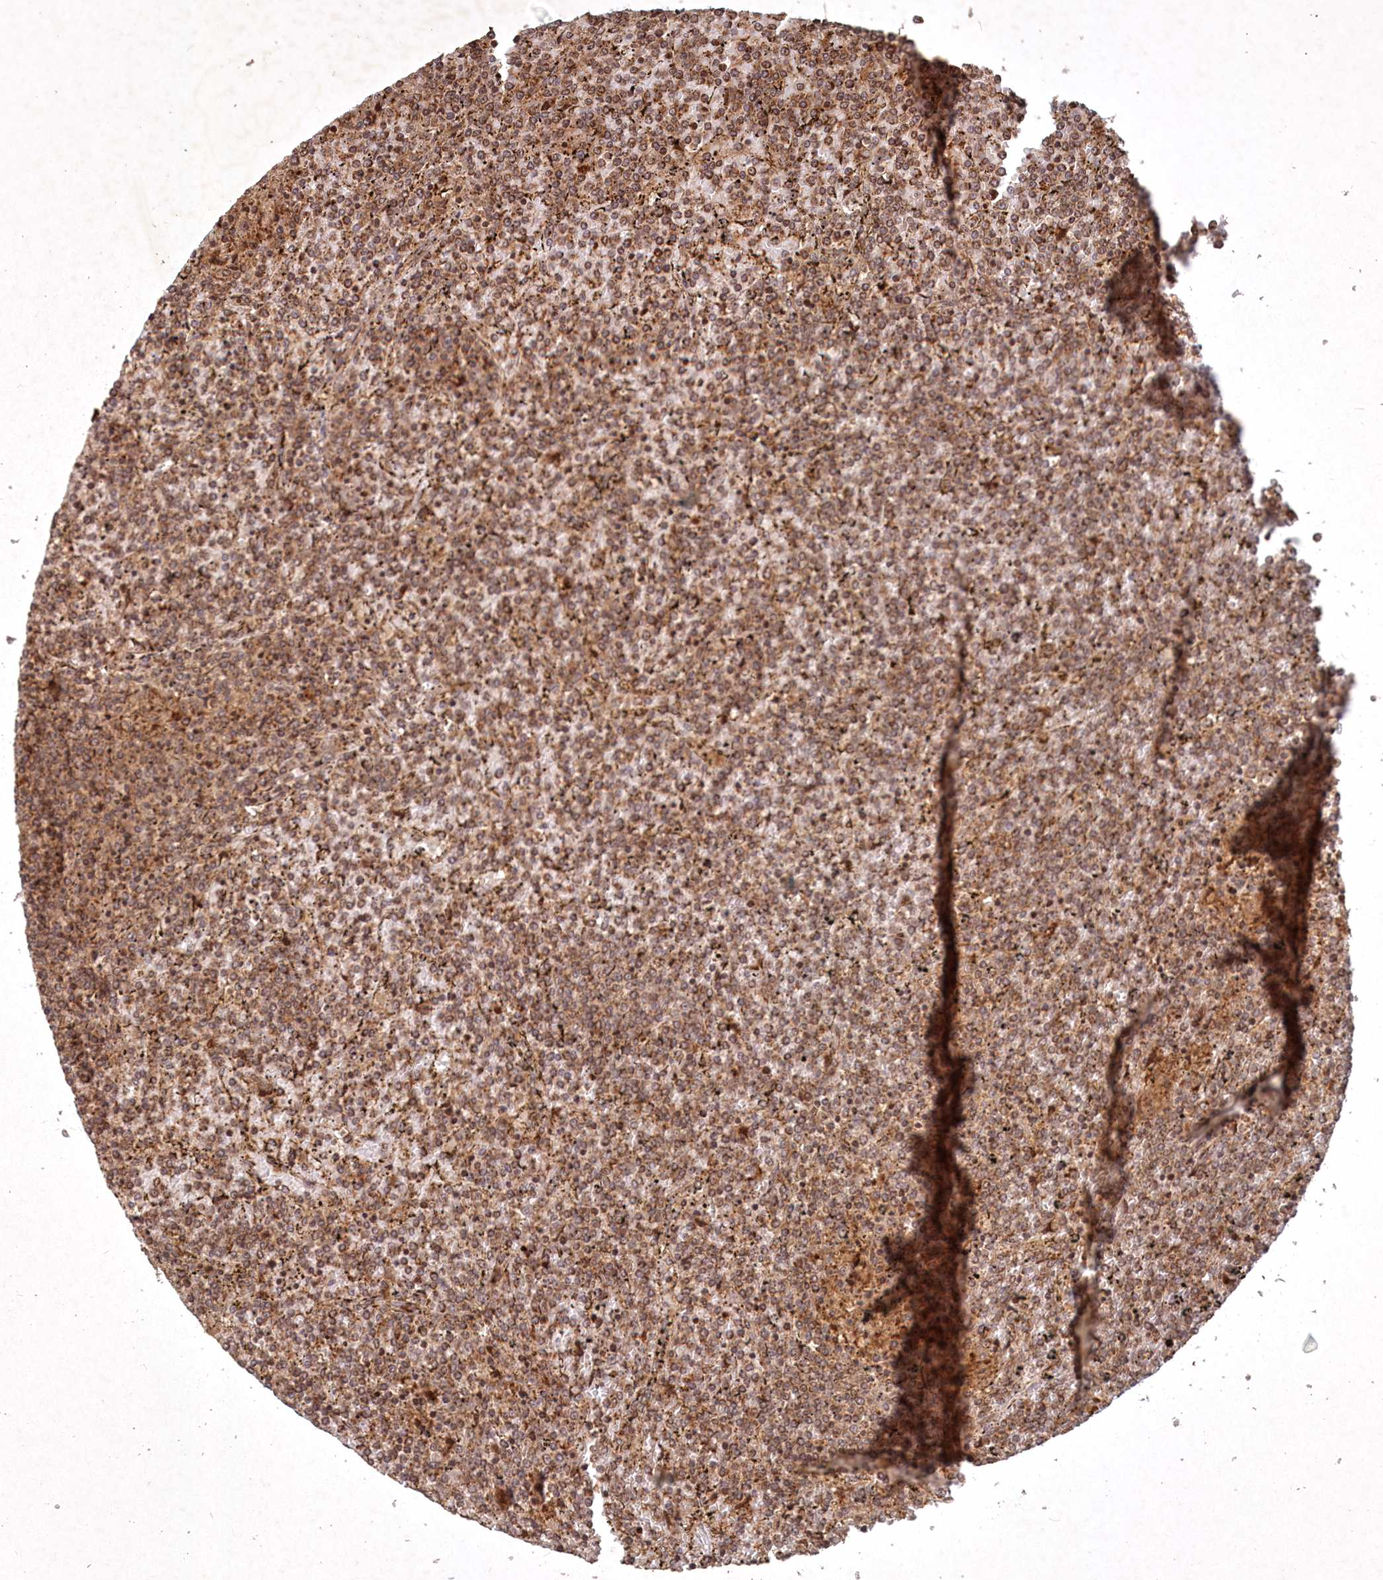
{"staining": {"intensity": "moderate", "quantity": ">75%", "location": "cytoplasmic/membranous"}, "tissue": "lymphoma", "cell_type": "Tumor cells", "image_type": "cancer", "snomed": [{"axis": "morphology", "description": "Malignant lymphoma, non-Hodgkin's type, Low grade"}, {"axis": "topography", "description": "Spleen"}], "caption": "Immunohistochemistry (IHC) of human malignant lymphoma, non-Hodgkin's type (low-grade) reveals medium levels of moderate cytoplasmic/membranous positivity in about >75% of tumor cells.", "gene": "UNC93A", "patient": {"sex": "female", "age": 19}}